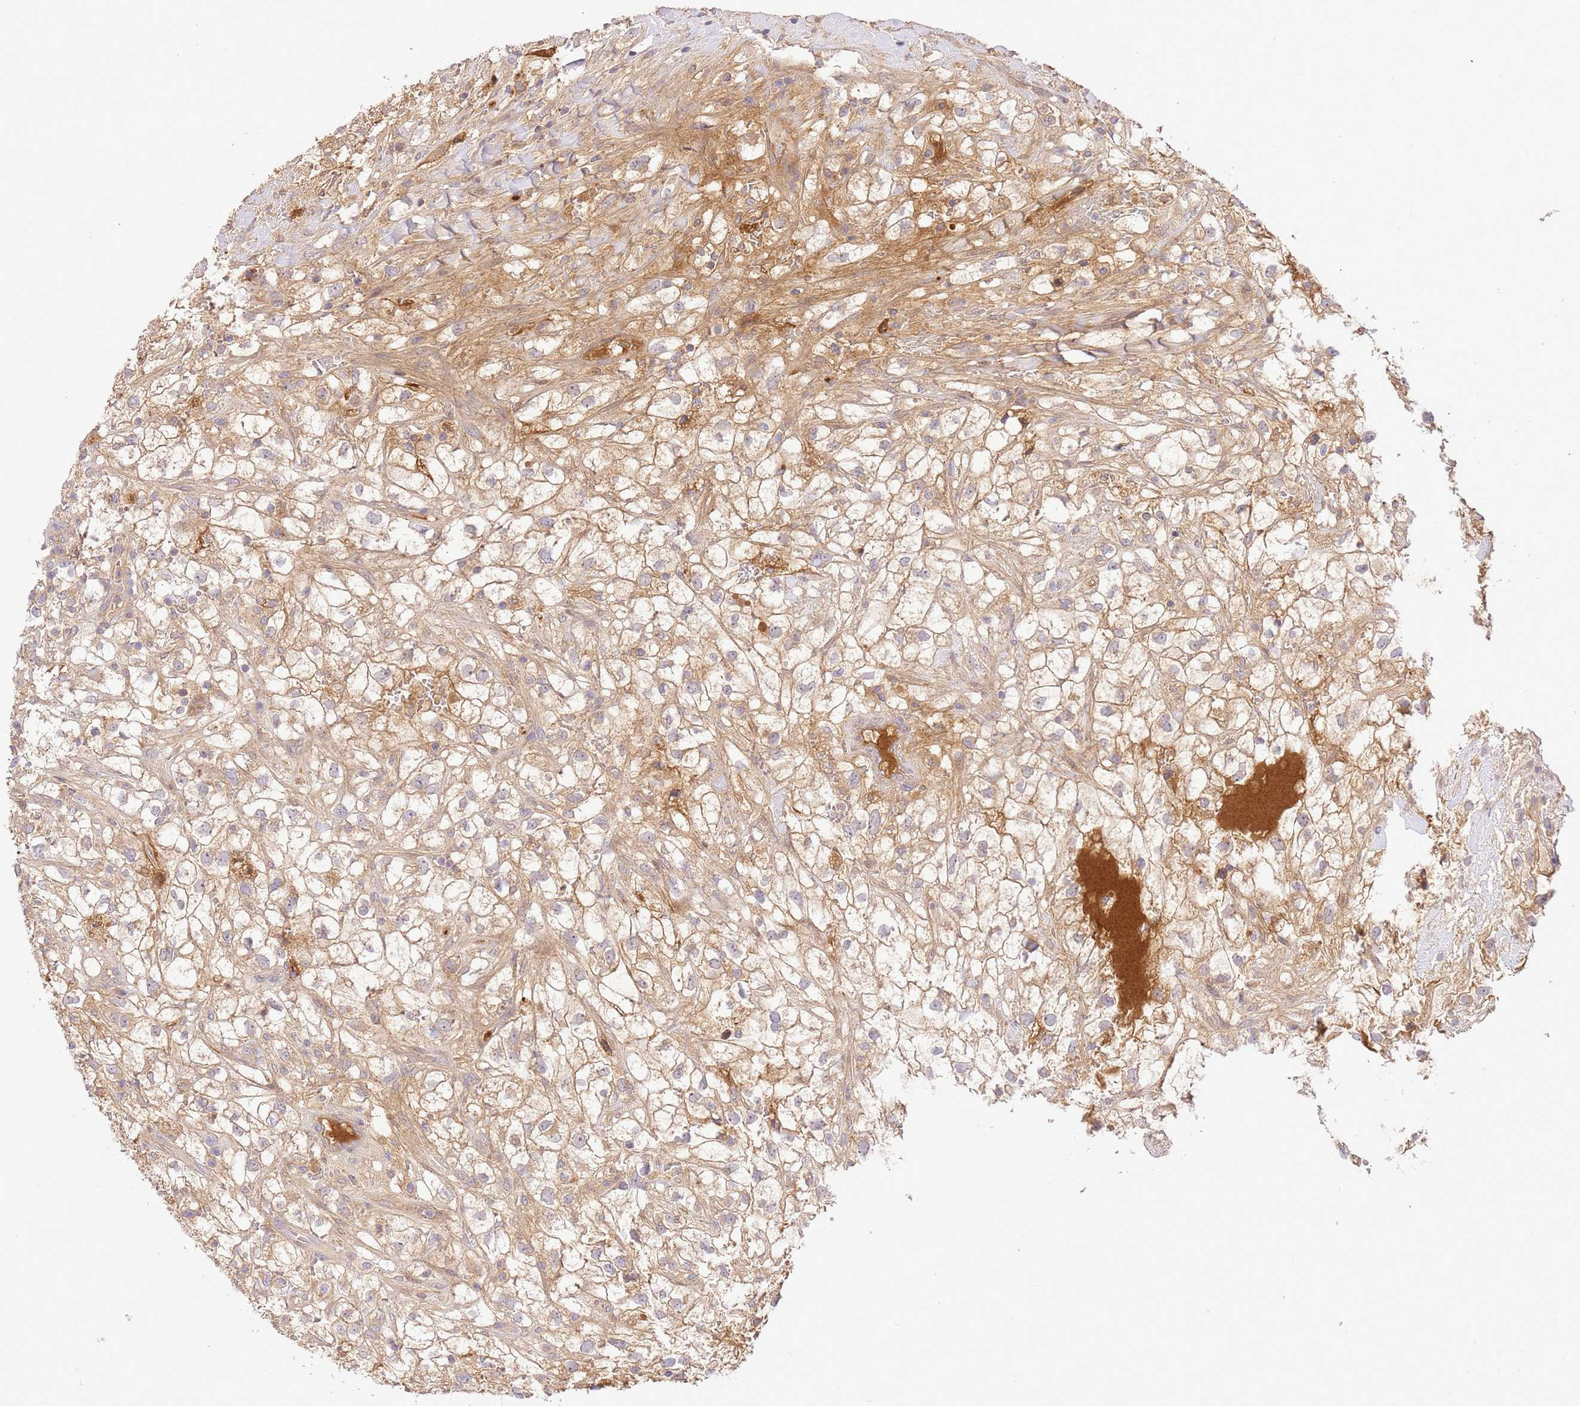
{"staining": {"intensity": "moderate", "quantity": "25%-75%", "location": "cytoplasmic/membranous"}, "tissue": "renal cancer", "cell_type": "Tumor cells", "image_type": "cancer", "snomed": [{"axis": "morphology", "description": "Adenocarcinoma, NOS"}, {"axis": "topography", "description": "Kidney"}], "caption": "Immunohistochemical staining of renal adenocarcinoma exhibits medium levels of moderate cytoplasmic/membranous expression in approximately 25%-75% of tumor cells.", "gene": "C8G", "patient": {"sex": "male", "age": 59}}